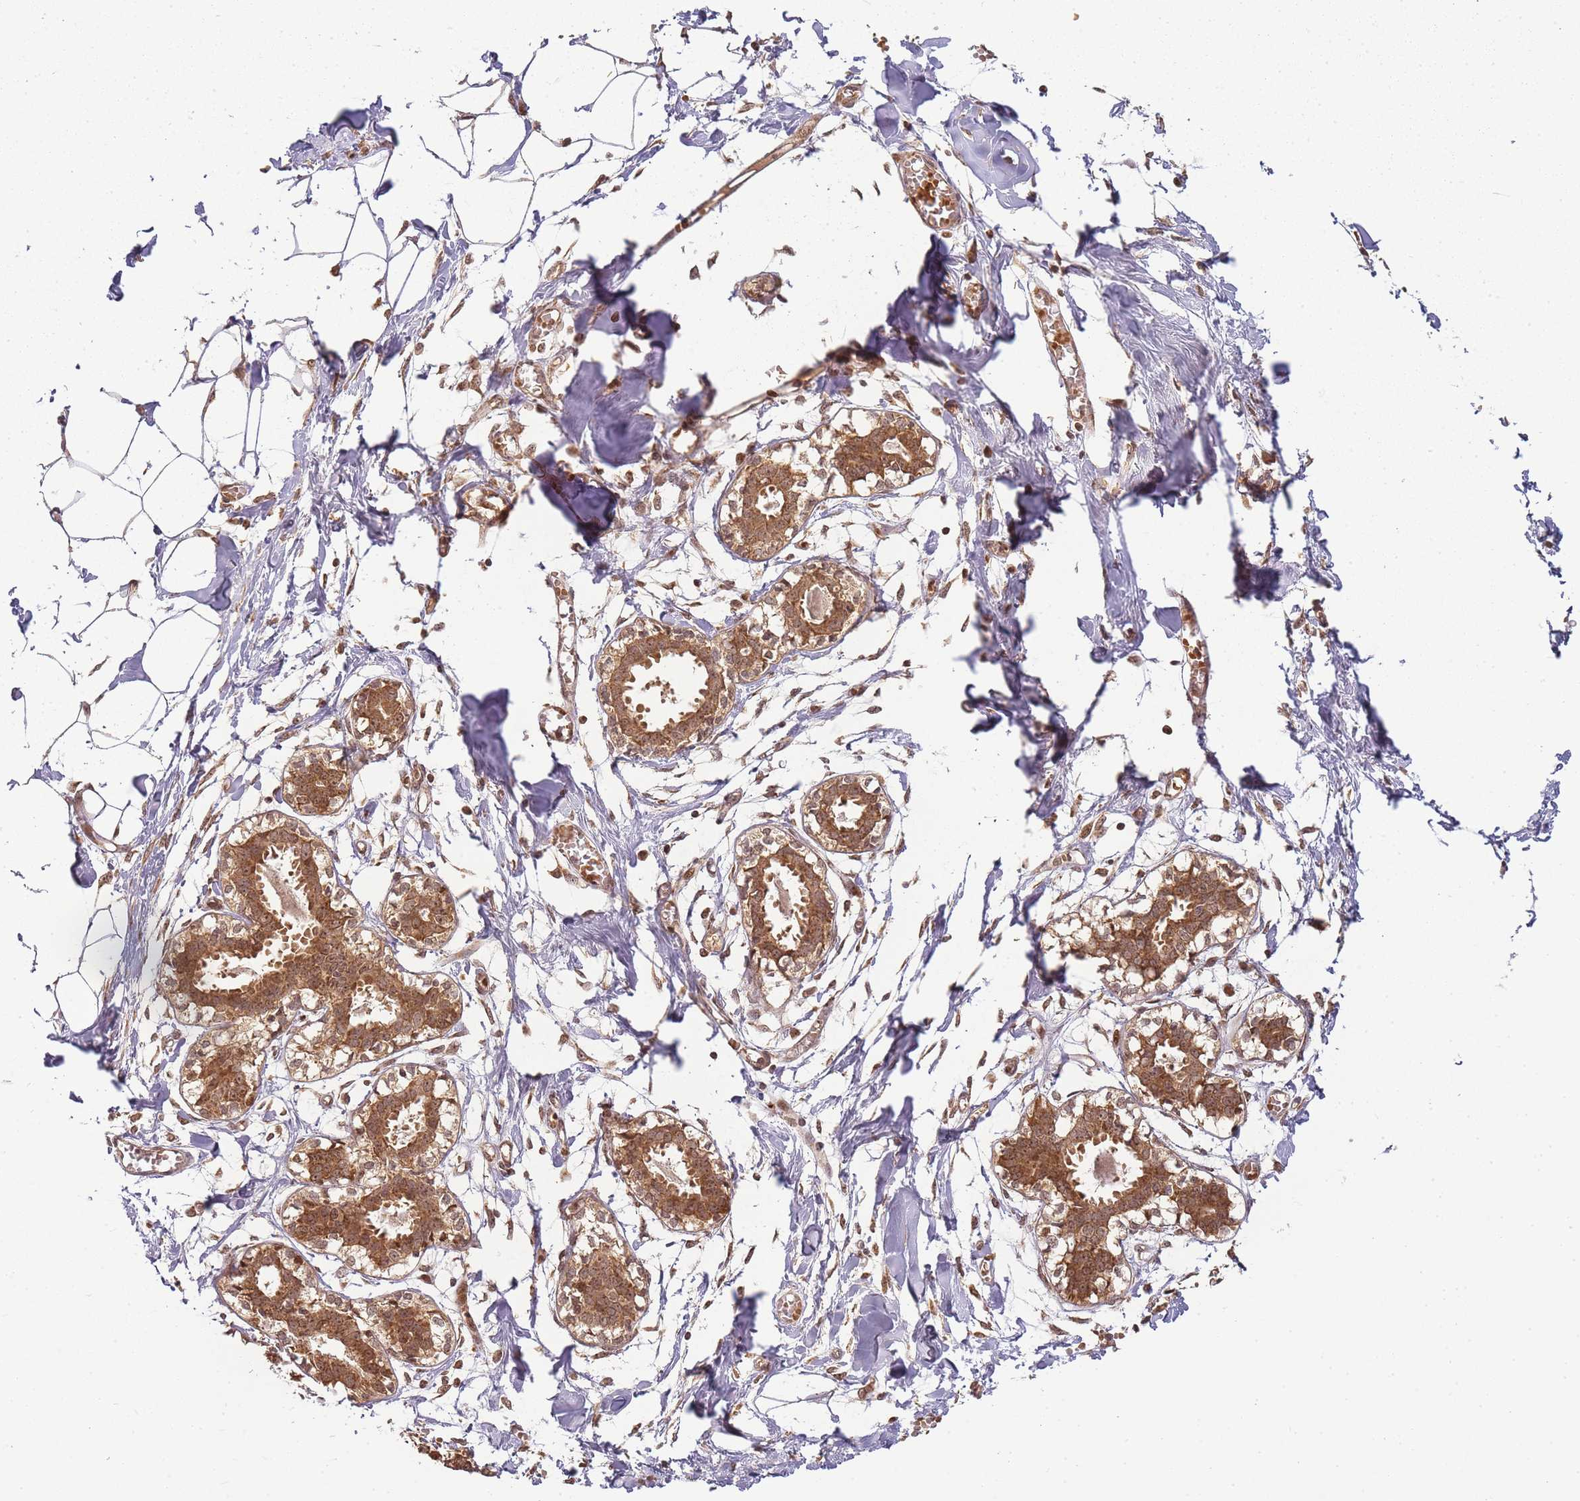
{"staining": {"intensity": "moderate", "quantity": "25%-75%", "location": "cytoplasmic/membranous,nuclear"}, "tissue": "breast", "cell_type": "Adipocytes", "image_type": "normal", "snomed": [{"axis": "morphology", "description": "Normal tissue, NOS"}, {"axis": "topography", "description": "Breast"}], "caption": "A medium amount of moderate cytoplasmic/membranous,nuclear staining is seen in about 25%-75% of adipocytes in normal breast. The staining was performed using DAB, with brown indicating positive protein expression. Nuclei are stained blue with hematoxylin.", "gene": "ZNF497", "patient": {"sex": "female", "age": 27}}